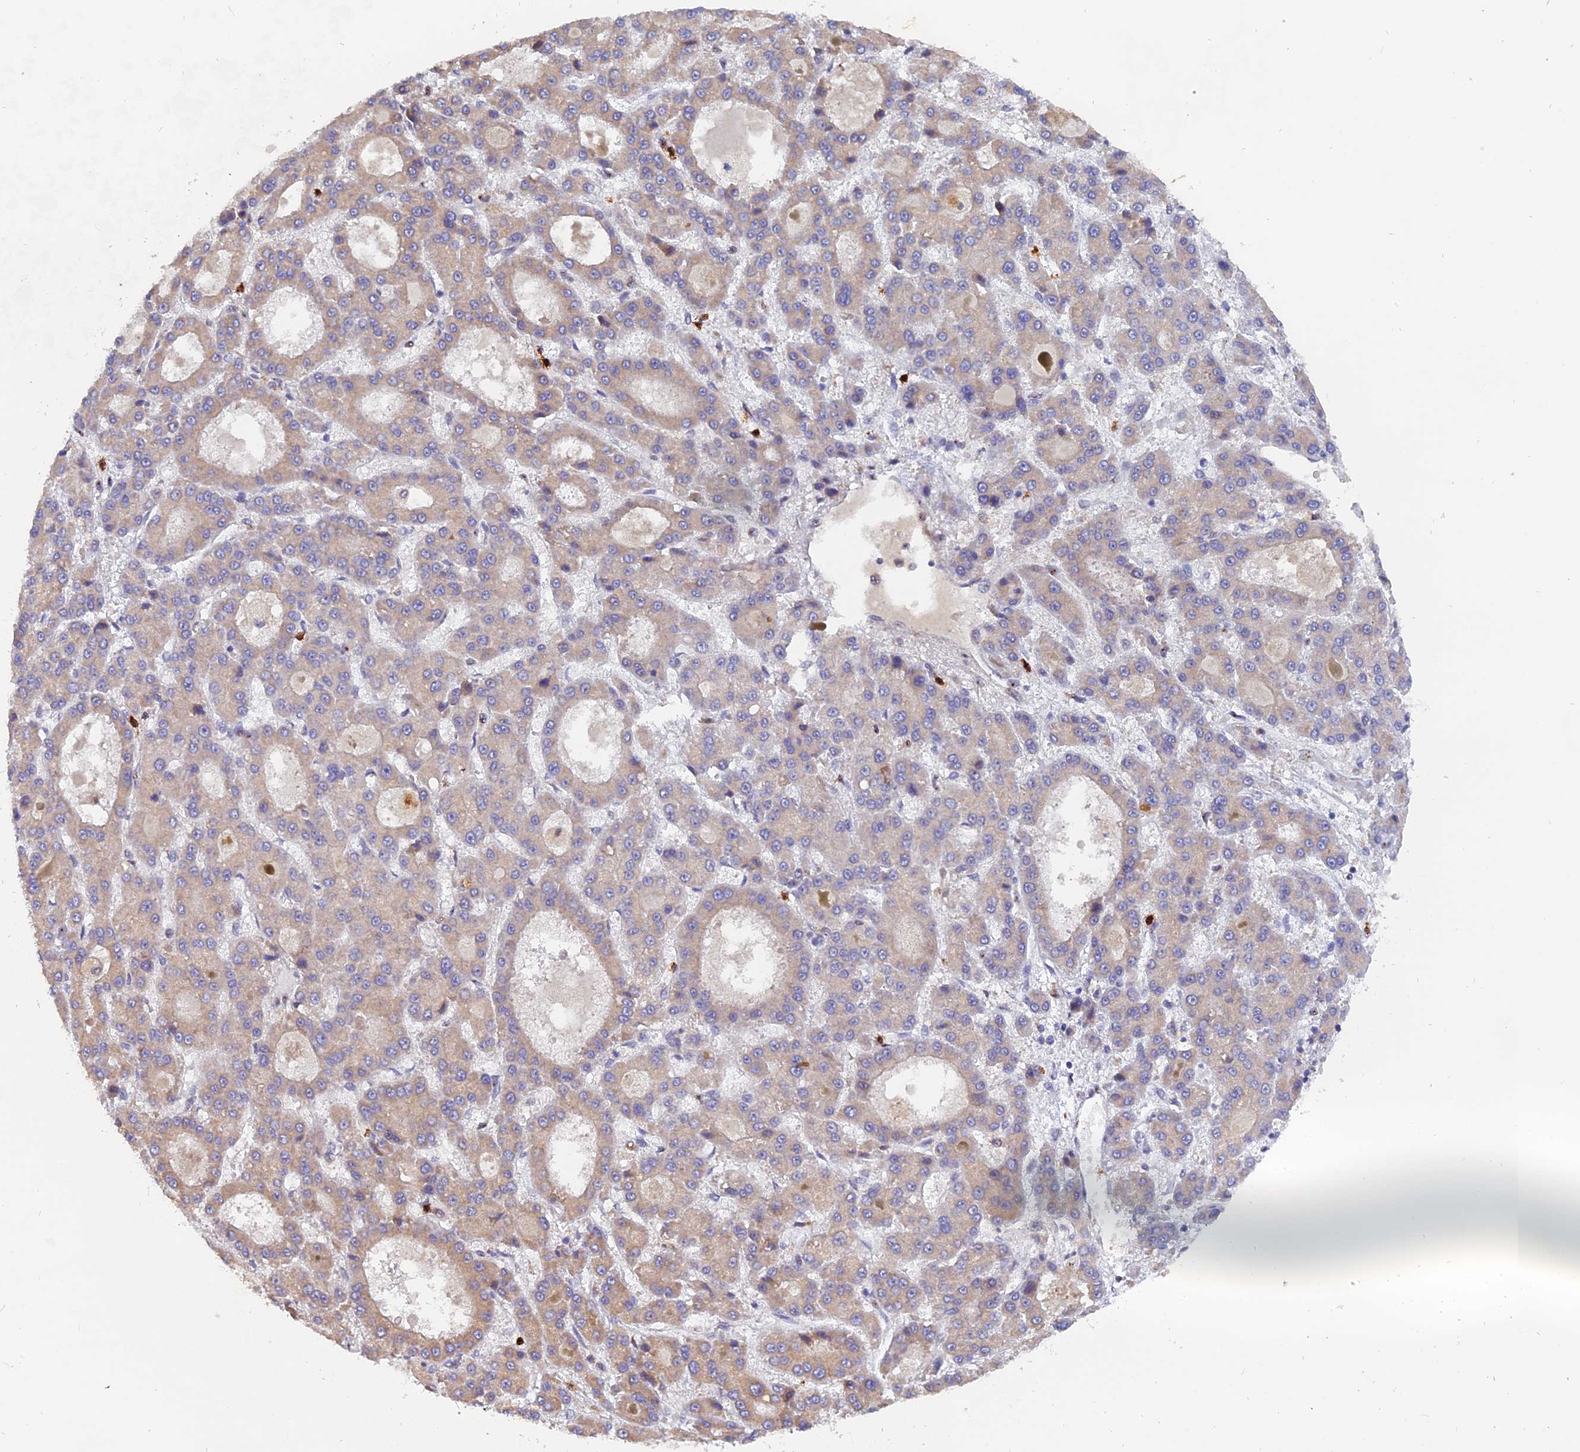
{"staining": {"intensity": "weak", "quantity": "25%-75%", "location": "cytoplasmic/membranous"}, "tissue": "liver cancer", "cell_type": "Tumor cells", "image_type": "cancer", "snomed": [{"axis": "morphology", "description": "Carcinoma, Hepatocellular, NOS"}, {"axis": "topography", "description": "Liver"}], "caption": "There is low levels of weak cytoplasmic/membranous expression in tumor cells of liver hepatocellular carcinoma, as demonstrated by immunohistochemical staining (brown color).", "gene": "FAM118B", "patient": {"sex": "male", "age": 70}}